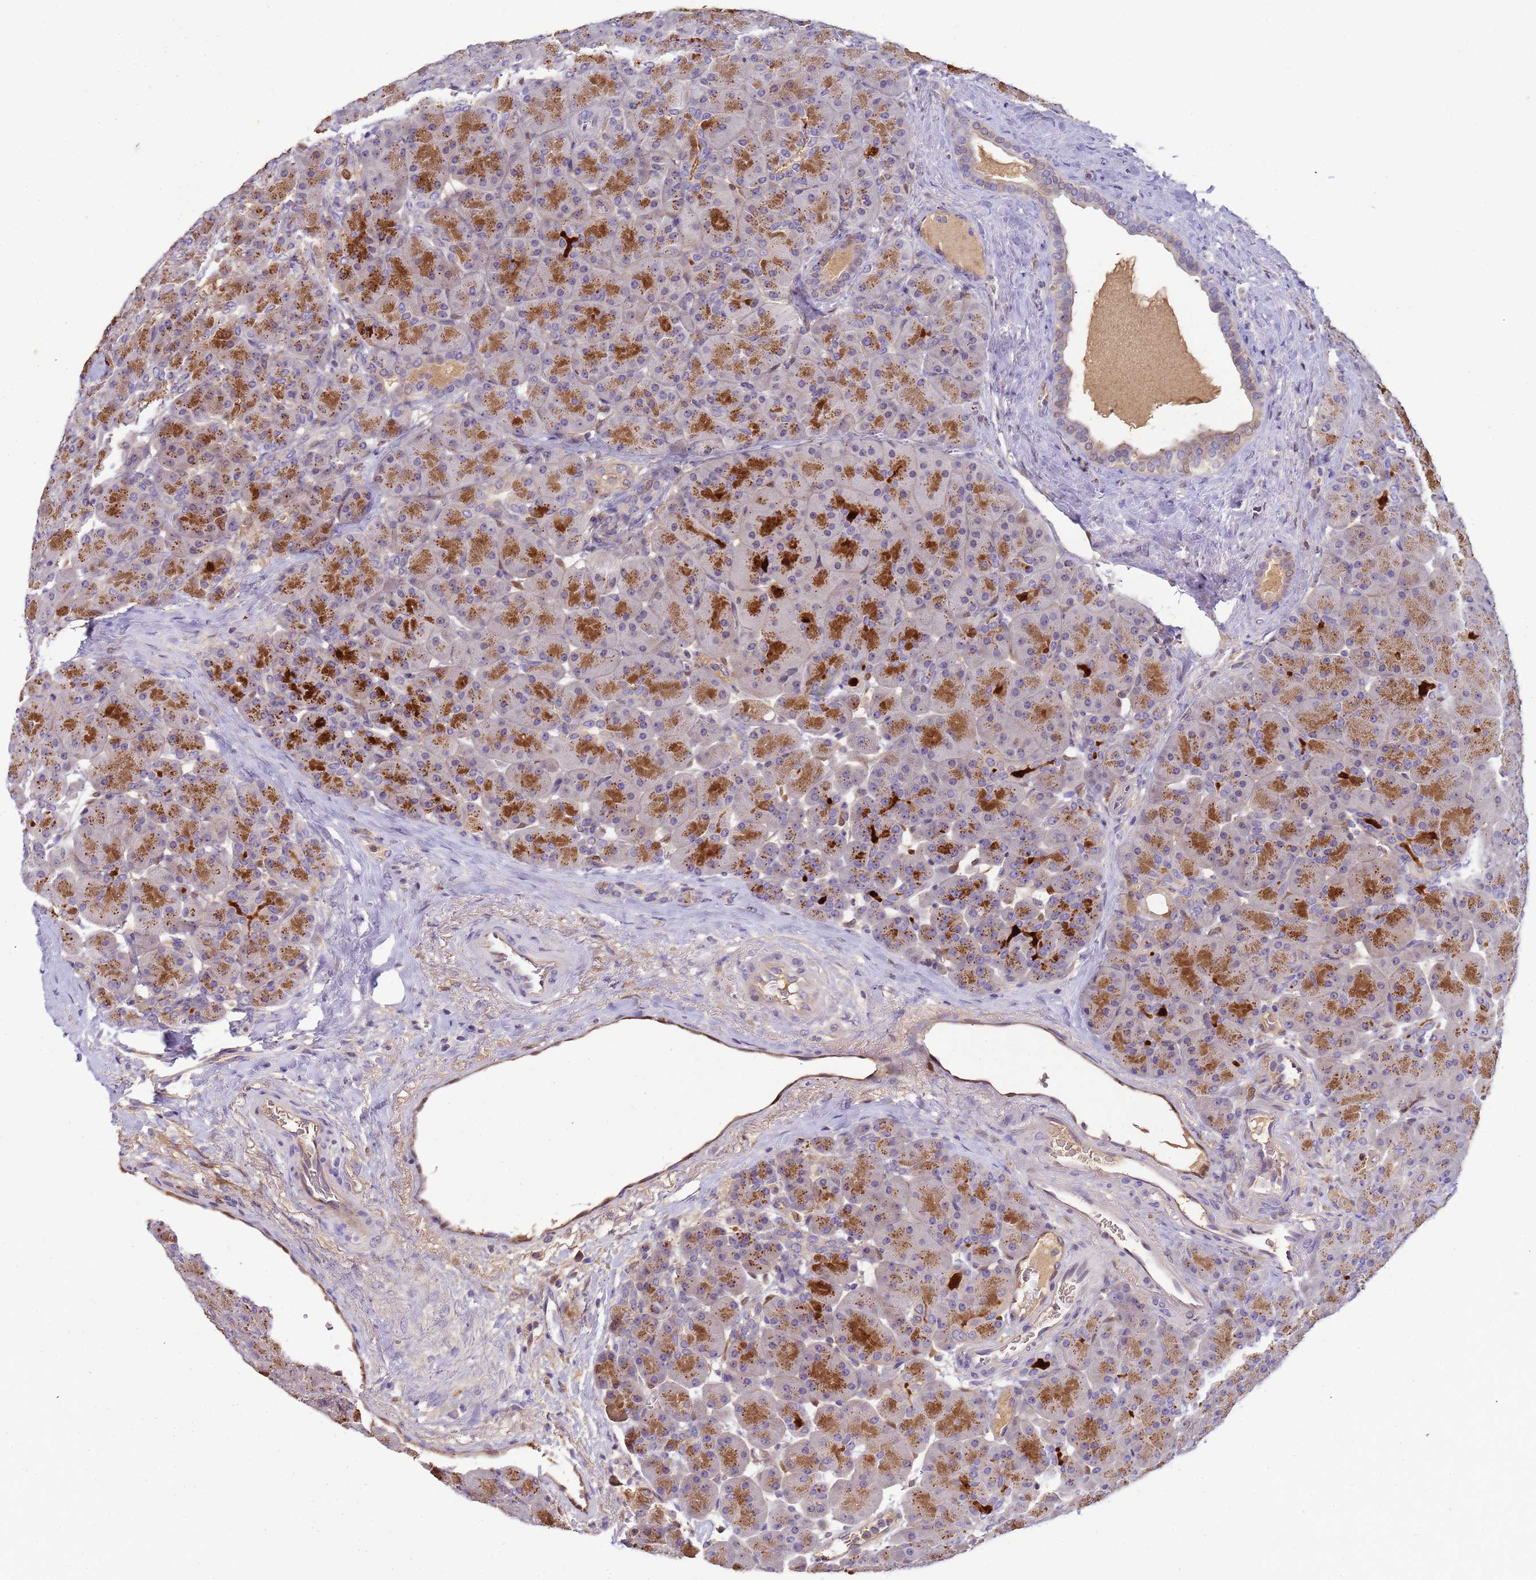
{"staining": {"intensity": "strong", "quantity": ">75%", "location": "cytoplasmic/membranous"}, "tissue": "pancreas", "cell_type": "Exocrine glandular cells", "image_type": "normal", "snomed": [{"axis": "morphology", "description": "Normal tissue, NOS"}, {"axis": "topography", "description": "Pancreas"}], "caption": "High-magnification brightfield microscopy of unremarkable pancreas stained with DAB (3,3'-diaminobenzidine) (brown) and counterstained with hematoxylin (blue). exocrine glandular cells exhibit strong cytoplasmic/membranous positivity is seen in about>75% of cells. The protein is shown in brown color, while the nuclei are stained blue.", "gene": "PLCXD3", "patient": {"sex": "male", "age": 66}}